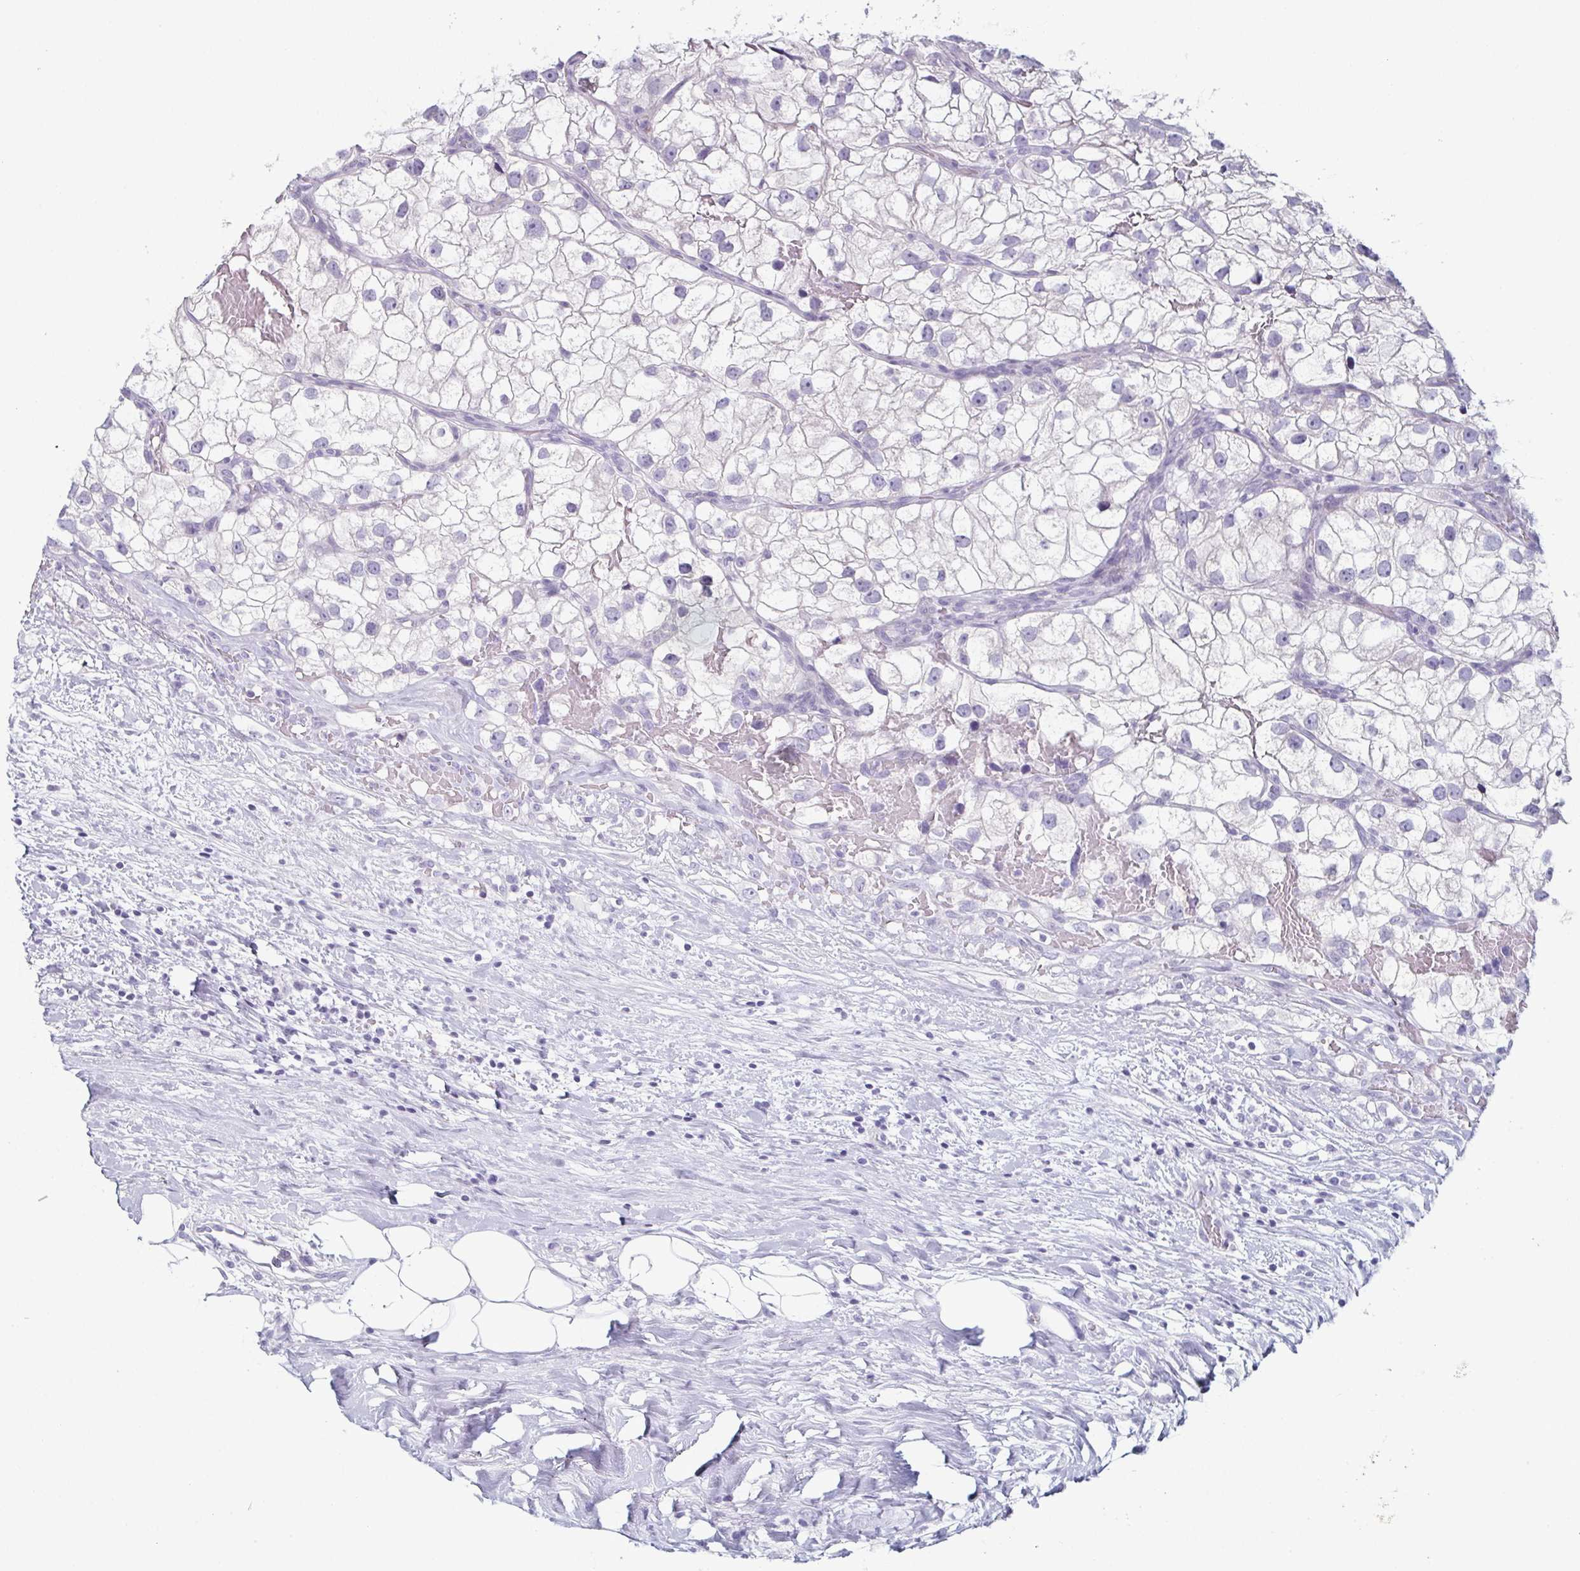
{"staining": {"intensity": "negative", "quantity": "none", "location": "none"}, "tissue": "renal cancer", "cell_type": "Tumor cells", "image_type": "cancer", "snomed": [{"axis": "morphology", "description": "Adenocarcinoma, NOS"}, {"axis": "topography", "description": "Kidney"}], "caption": "Immunohistochemistry image of neoplastic tissue: human renal cancer (adenocarcinoma) stained with DAB (3,3'-diaminobenzidine) reveals no significant protein staining in tumor cells.", "gene": "ENKUR", "patient": {"sex": "male", "age": 59}}